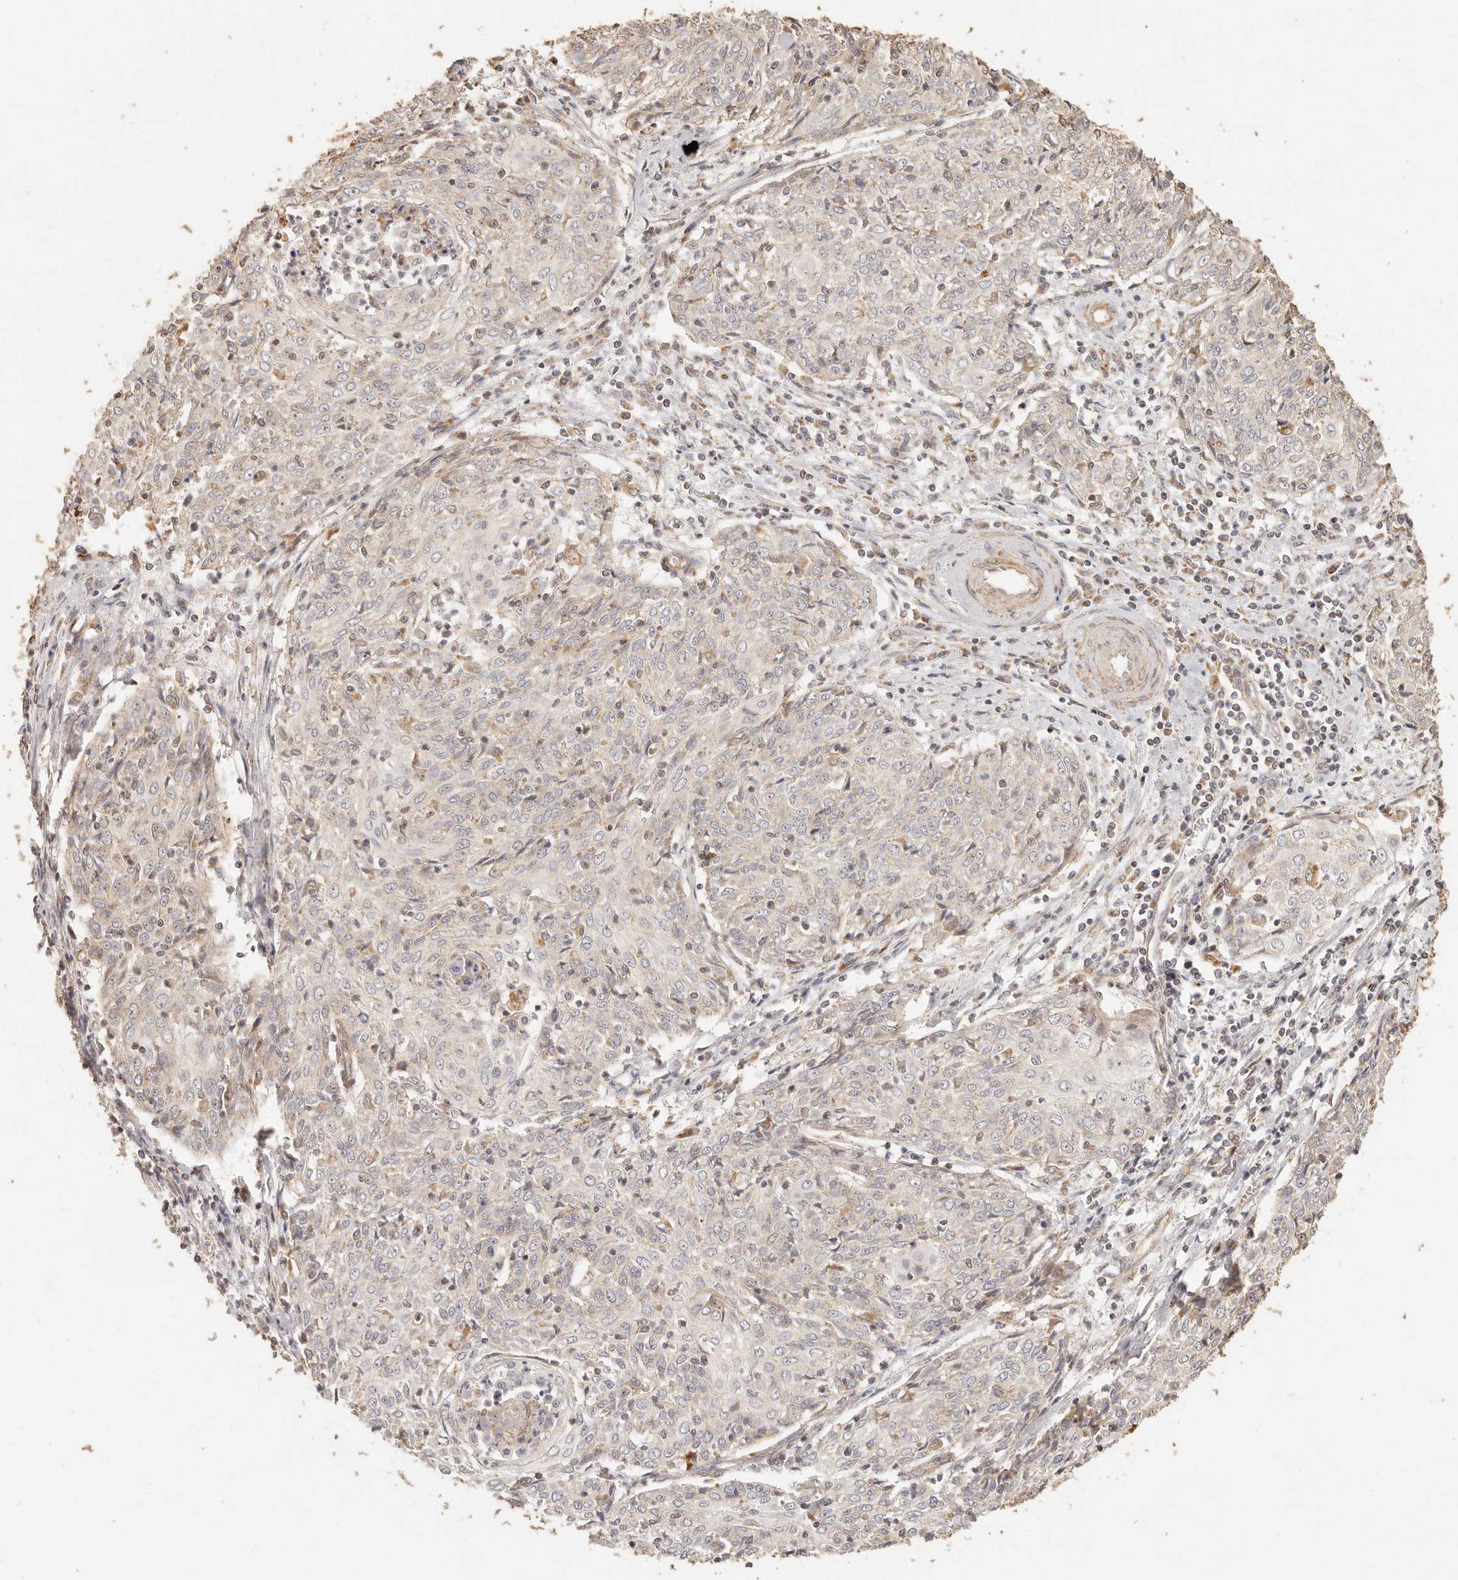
{"staining": {"intensity": "negative", "quantity": "none", "location": "none"}, "tissue": "cervical cancer", "cell_type": "Tumor cells", "image_type": "cancer", "snomed": [{"axis": "morphology", "description": "Squamous cell carcinoma, NOS"}, {"axis": "topography", "description": "Cervix"}], "caption": "IHC photomicrograph of neoplastic tissue: human cervical squamous cell carcinoma stained with DAB displays no significant protein expression in tumor cells.", "gene": "PTPN22", "patient": {"sex": "female", "age": 48}}